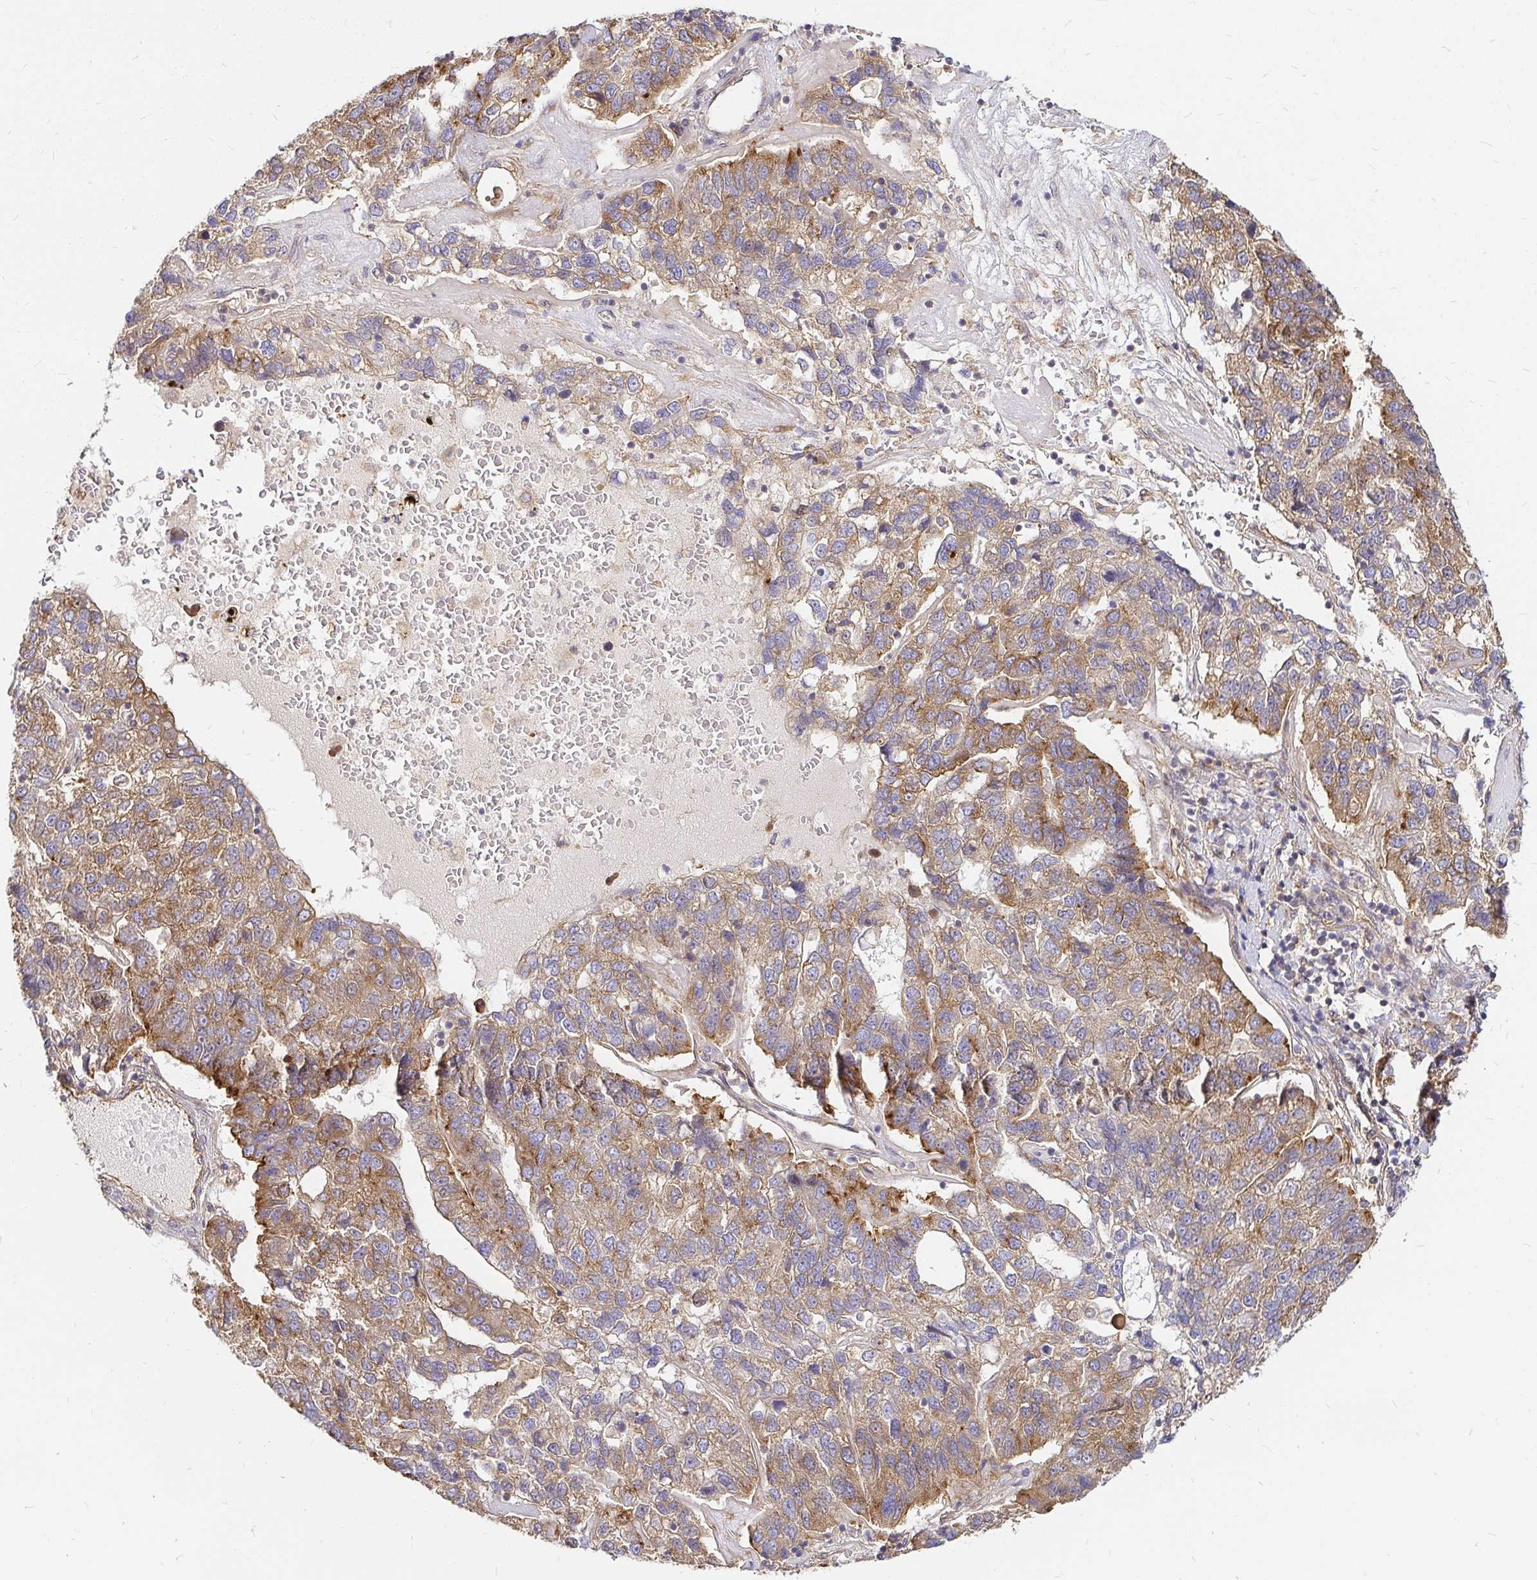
{"staining": {"intensity": "moderate", "quantity": "25%-75%", "location": "cytoplasmic/membranous"}, "tissue": "pancreatic cancer", "cell_type": "Tumor cells", "image_type": "cancer", "snomed": [{"axis": "morphology", "description": "Adenocarcinoma, NOS"}, {"axis": "topography", "description": "Pancreas"}], "caption": "Pancreatic cancer stained with a brown dye reveals moderate cytoplasmic/membranous positive staining in approximately 25%-75% of tumor cells.", "gene": "KIF5B", "patient": {"sex": "female", "age": 61}}